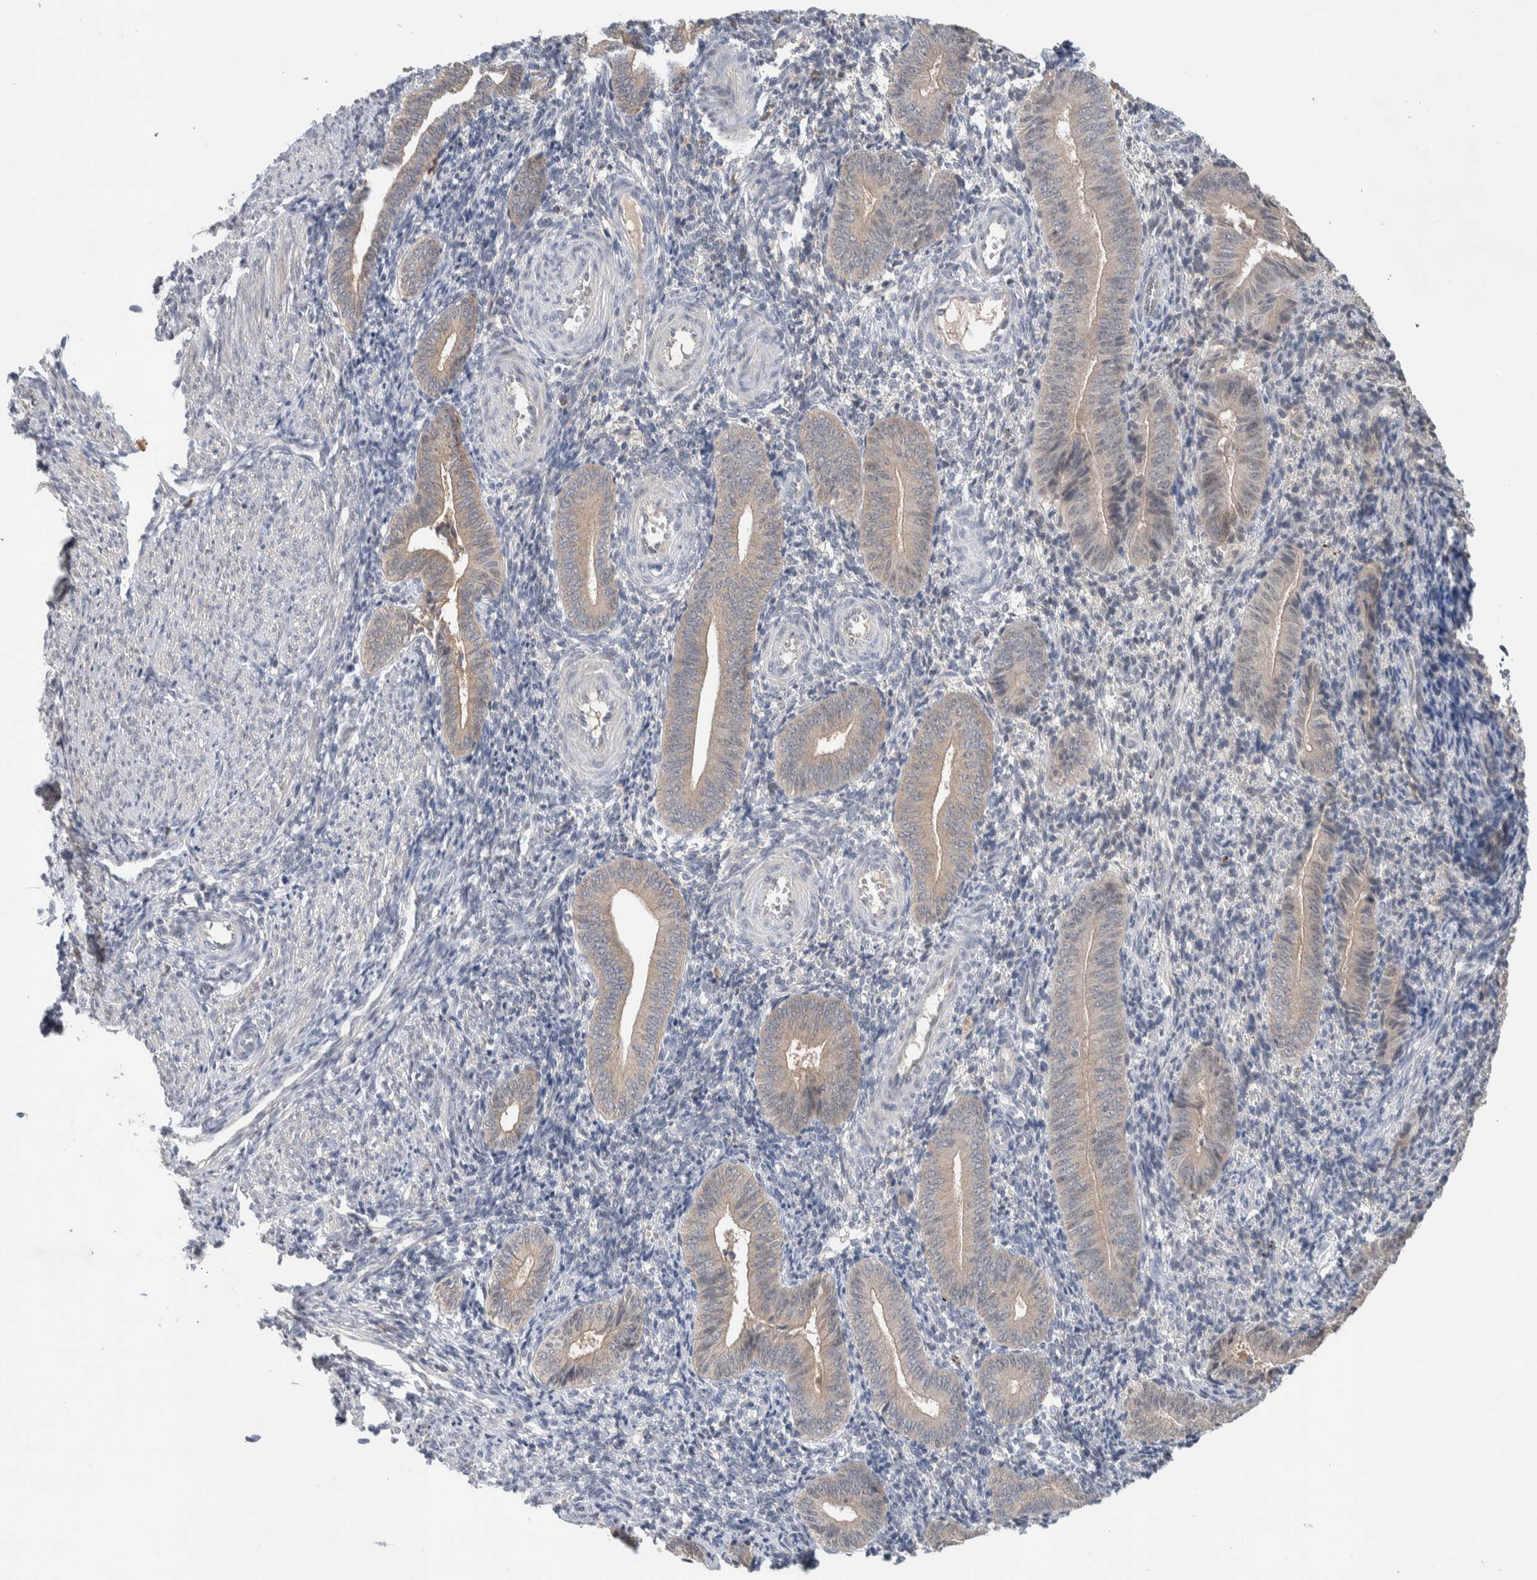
{"staining": {"intensity": "negative", "quantity": "none", "location": "none"}, "tissue": "endometrium", "cell_type": "Cells in endometrial stroma", "image_type": "normal", "snomed": [{"axis": "morphology", "description": "Normal tissue, NOS"}, {"axis": "topography", "description": "Uterus"}, {"axis": "topography", "description": "Endometrium"}], "caption": "The micrograph displays no staining of cells in endometrial stroma in benign endometrium.", "gene": "DEPTOR", "patient": {"sex": "female", "age": 33}}